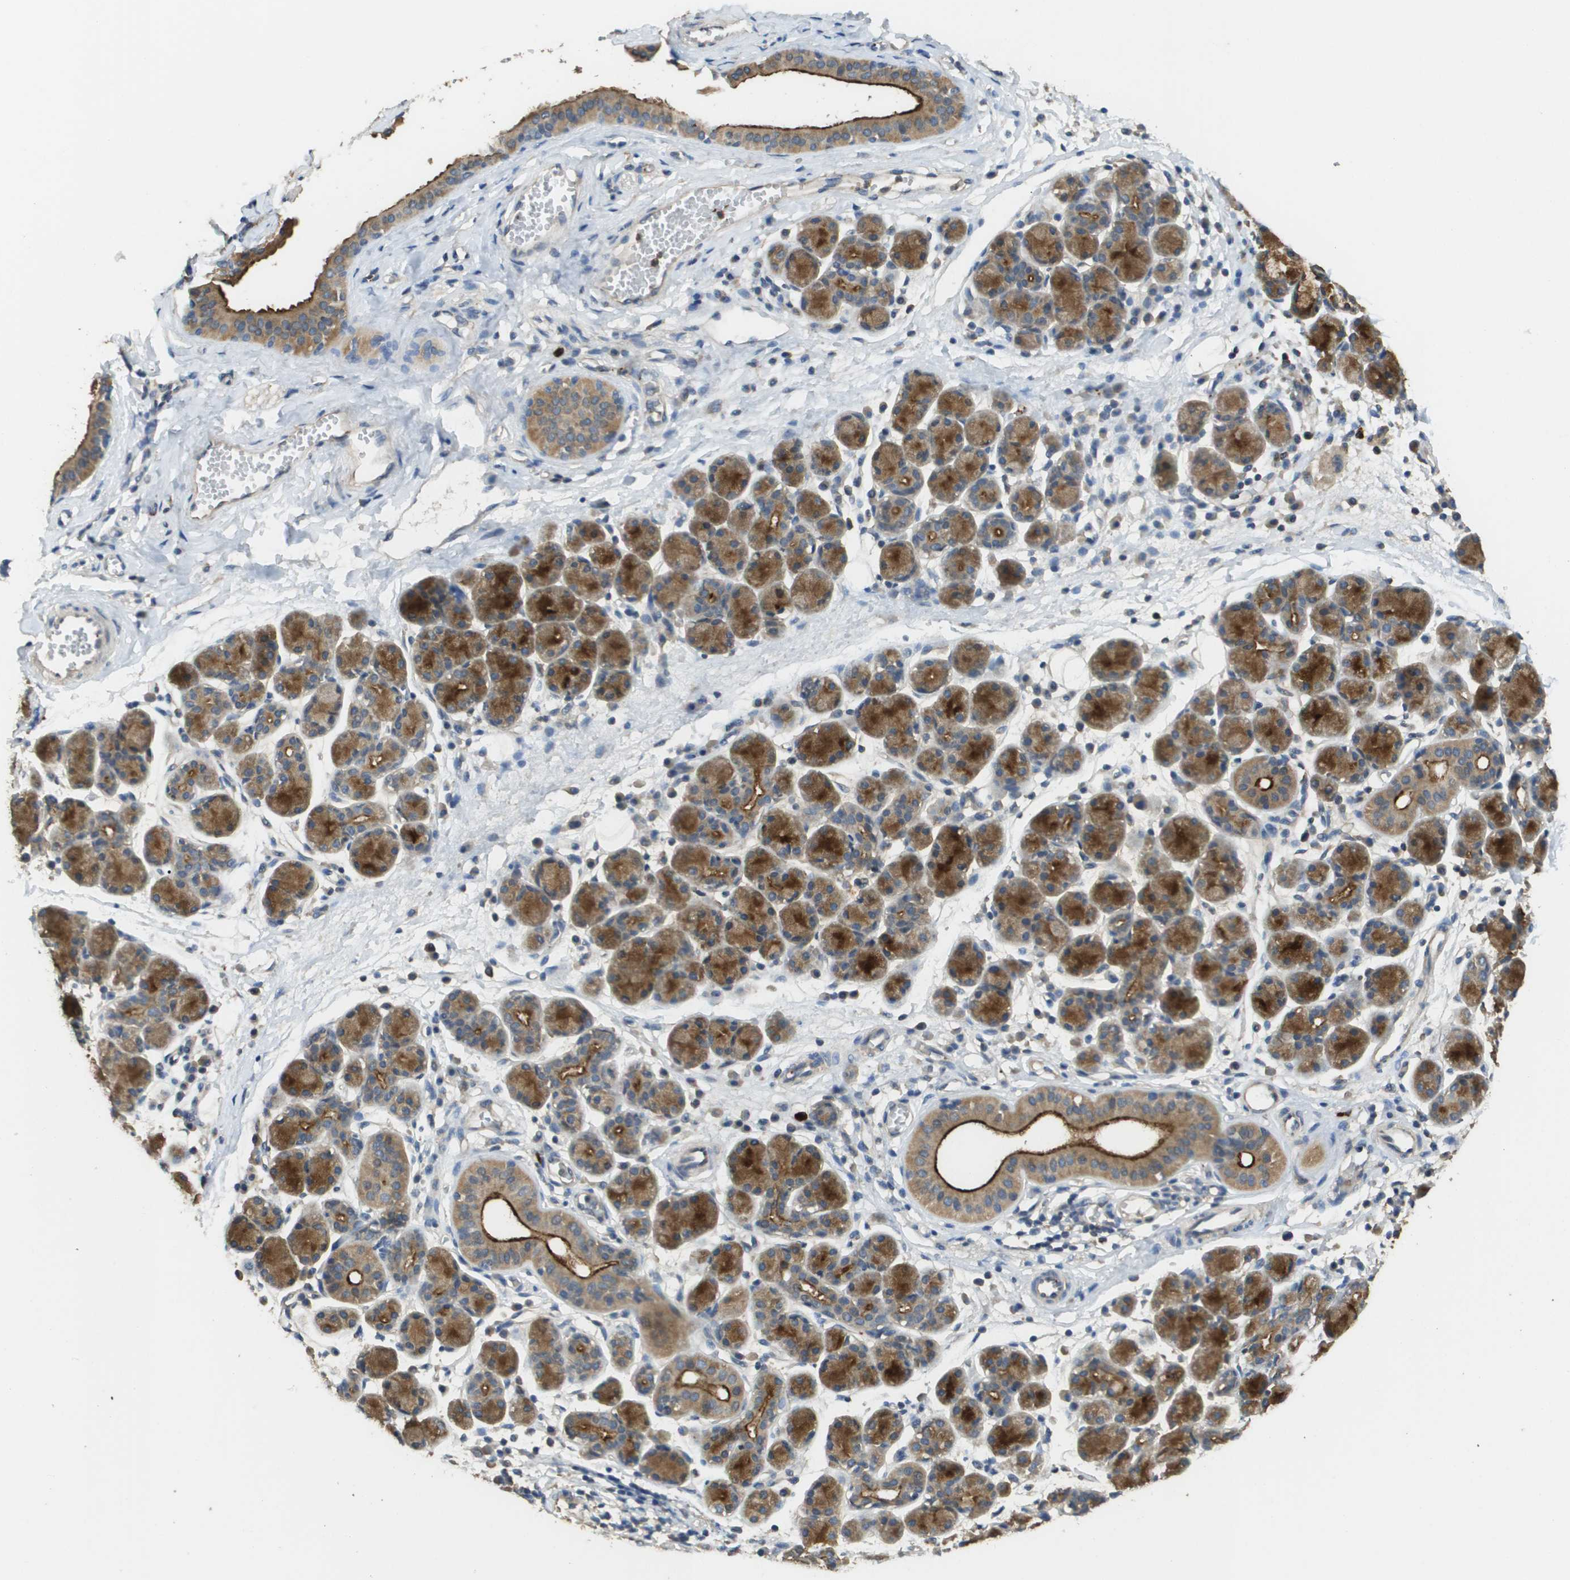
{"staining": {"intensity": "strong", "quantity": ">75%", "location": "cytoplasmic/membranous"}, "tissue": "salivary gland", "cell_type": "Glandular cells", "image_type": "normal", "snomed": [{"axis": "morphology", "description": "Normal tissue, NOS"}, {"axis": "morphology", "description": "Inflammation, NOS"}, {"axis": "topography", "description": "Lymph node"}, {"axis": "topography", "description": "Salivary gland"}], "caption": "Immunohistochemical staining of normal human salivary gland displays high levels of strong cytoplasmic/membranous staining in about >75% of glandular cells.", "gene": "RAB27B", "patient": {"sex": "male", "age": 3}}